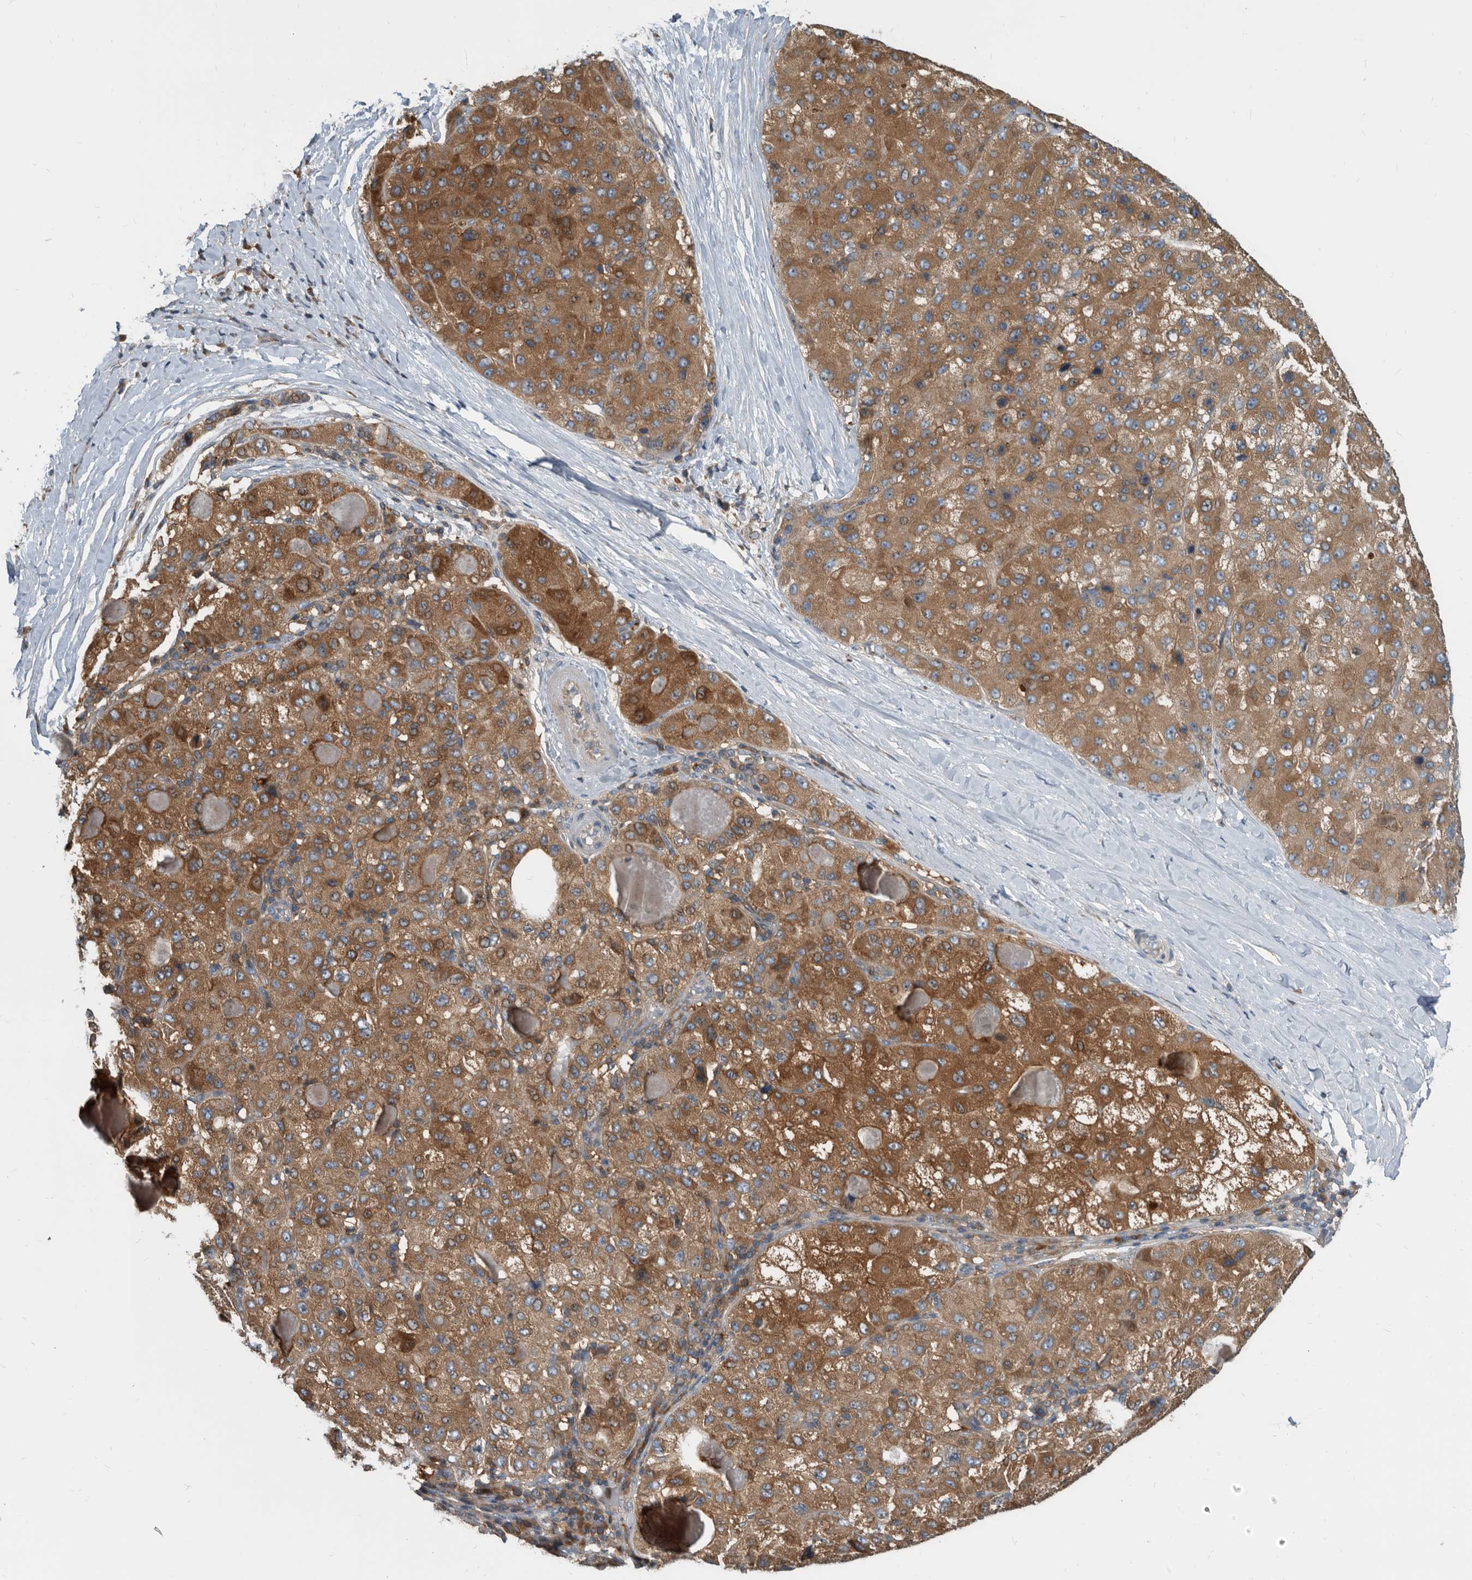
{"staining": {"intensity": "strong", "quantity": "25%-75%", "location": "cytoplasmic/membranous"}, "tissue": "liver cancer", "cell_type": "Tumor cells", "image_type": "cancer", "snomed": [{"axis": "morphology", "description": "Carcinoma, Hepatocellular, NOS"}, {"axis": "topography", "description": "Liver"}], "caption": "Immunohistochemistry of liver cancer (hepatocellular carcinoma) shows high levels of strong cytoplasmic/membranous staining in approximately 25%-75% of tumor cells. (brown staining indicates protein expression, while blue staining denotes nuclei).", "gene": "APEH", "patient": {"sex": "male", "age": 80}}